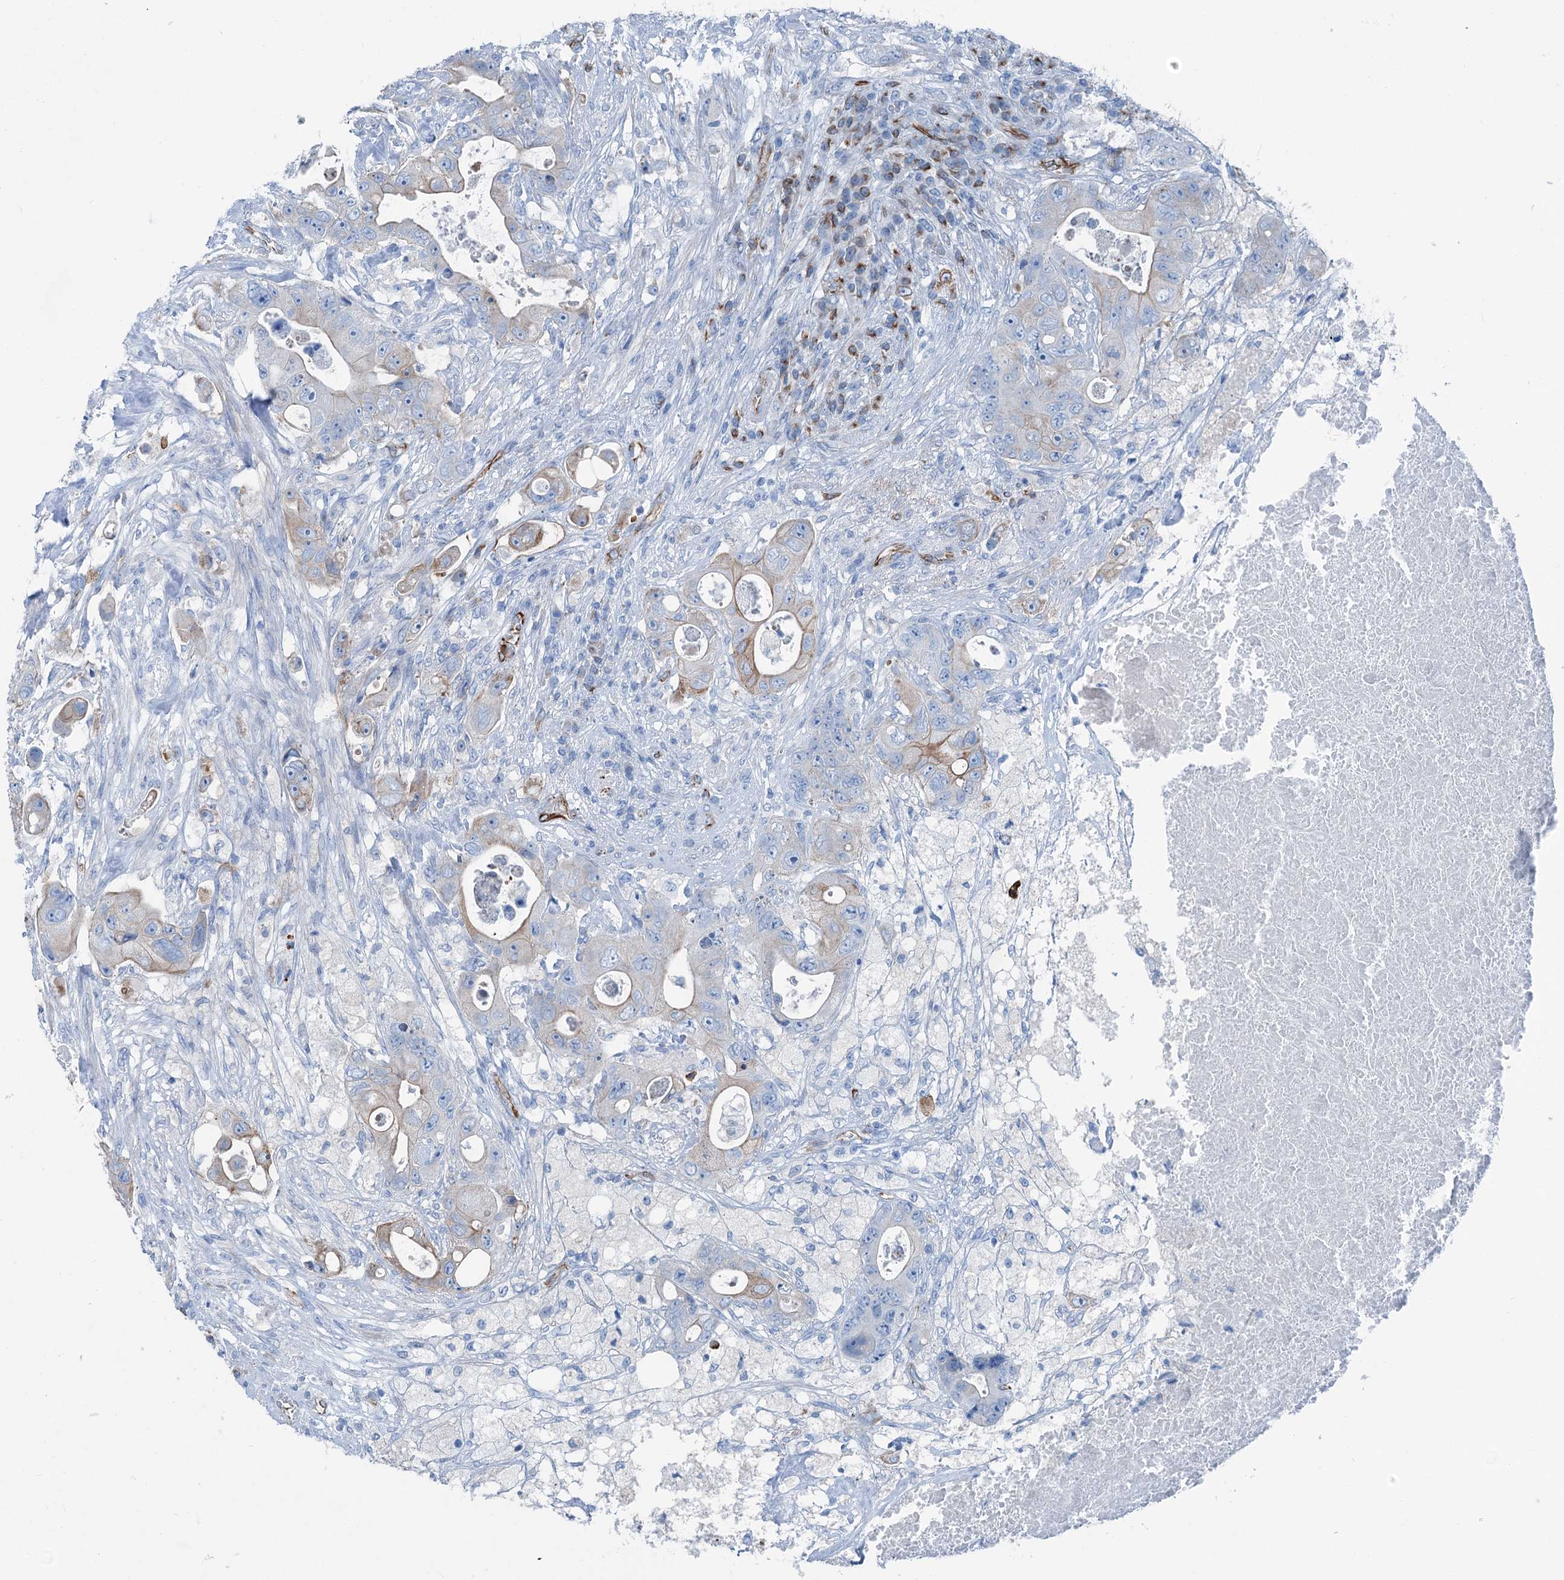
{"staining": {"intensity": "weak", "quantity": "<25%", "location": "cytoplasmic/membranous"}, "tissue": "colorectal cancer", "cell_type": "Tumor cells", "image_type": "cancer", "snomed": [{"axis": "morphology", "description": "Adenocarcinoma, NOS"}, {"axis": "topography", "description": "Colon"}], "caption": "There is no significant positivity in tumor cells of colorectal cancer (adenocarcinoma).", "gene": "CALCOCO1", "patient": {"sex": "female", "age": 46}}